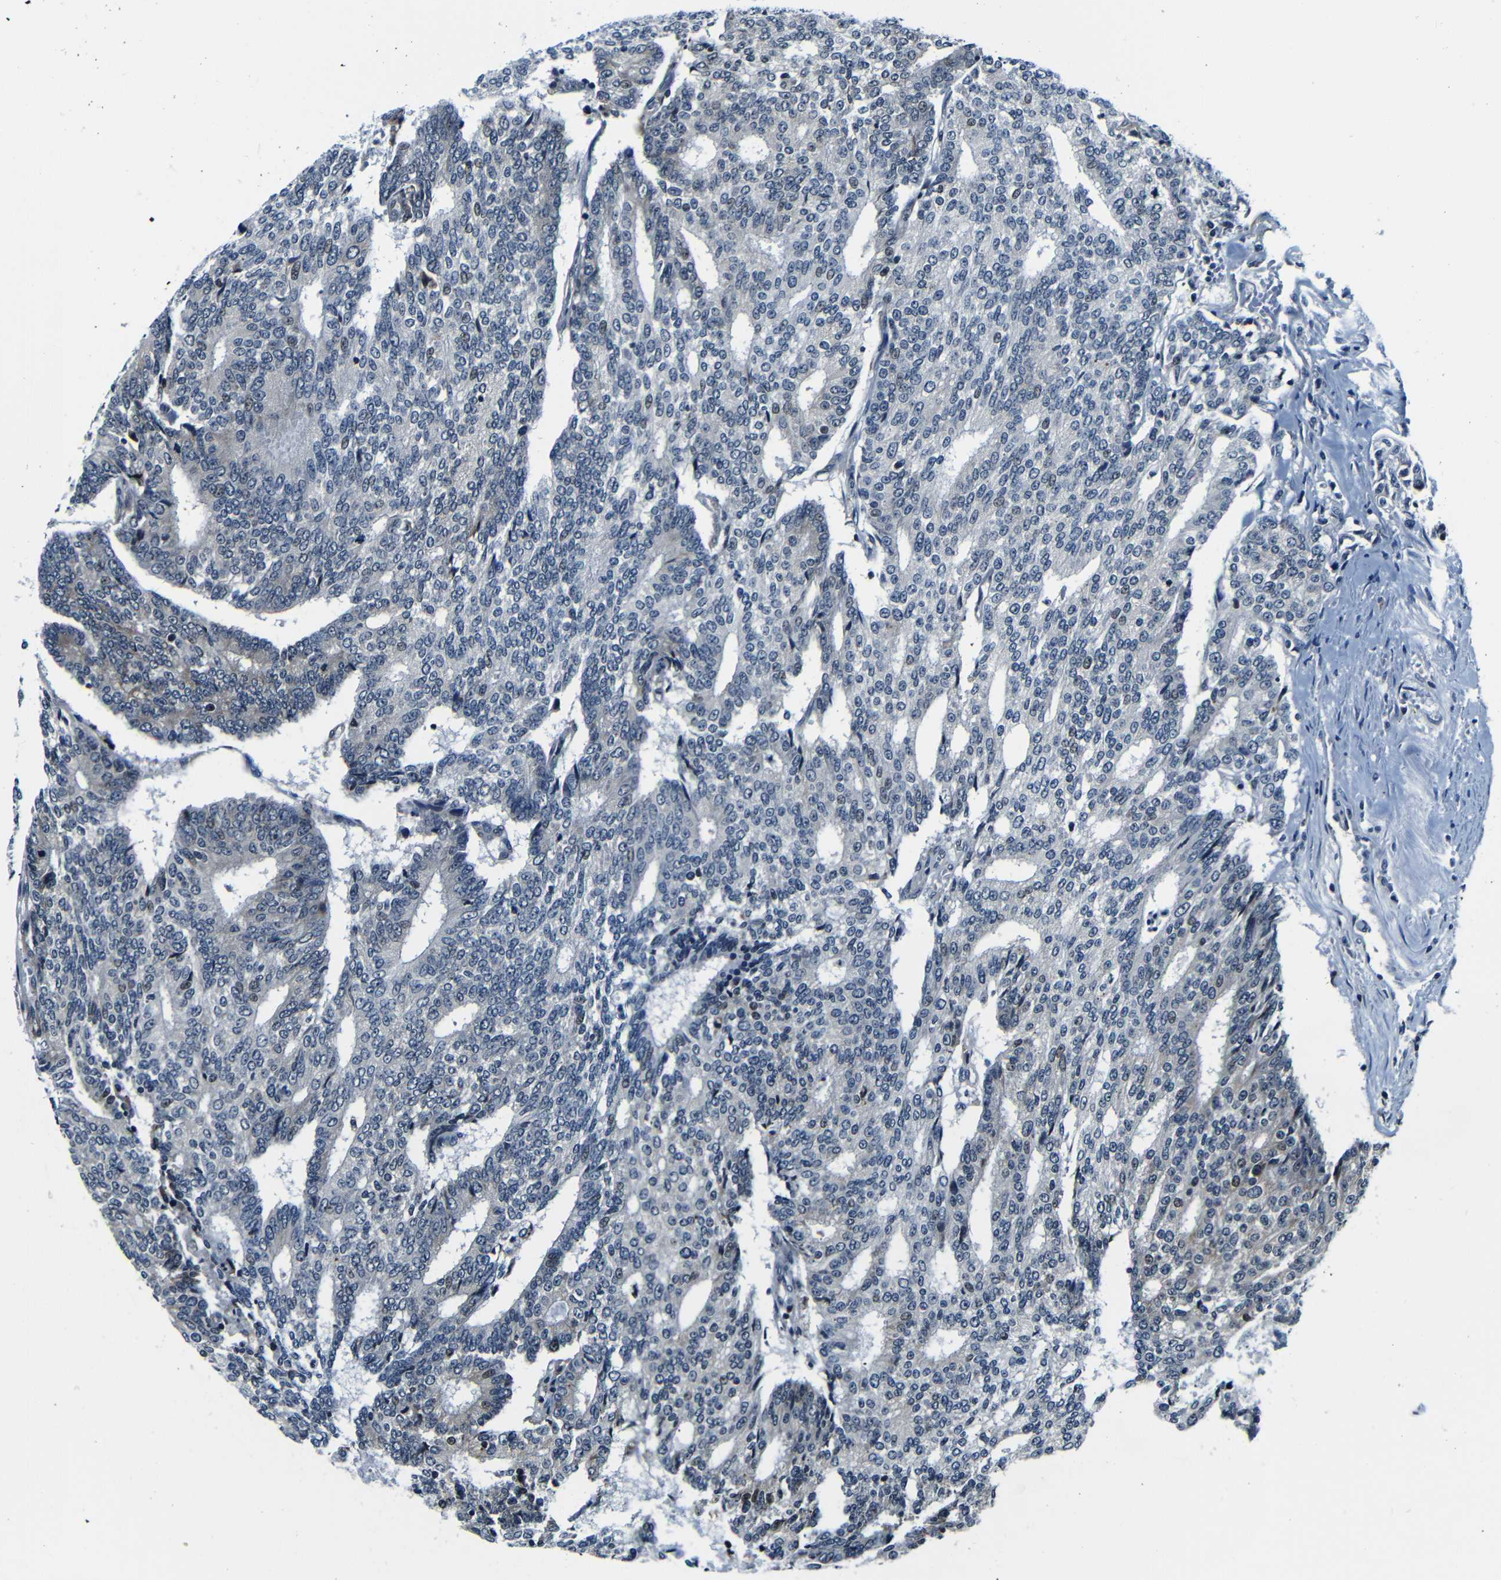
{"staining": {"intensity": "weak", "quantity": "<25%", "location": "nuclear"}, "tissue": "prostate cancer", "cell_type": "Tumor cells", "image_type": "cancer", "snomed": [{"axis": "morphology", "description": "Normal tissue, NOS"}, {"axis": "morphology", "description": "Adenocarcinoma, High grade"}, {"axis": "topography", "description": "Prostate"}, {"axis": "topography", "description": "Seminal veicle"}], "caption": "IHC of prostate cancer shows no positivity in tumor cells. The staining was performed using DAB to visualize the protein expression in brown, while the nuclei were stained in blue with hematoxylin (Magnification: 20x).", "gene": "NCBP3", "patient": {"sex": "male", "age": 55}}